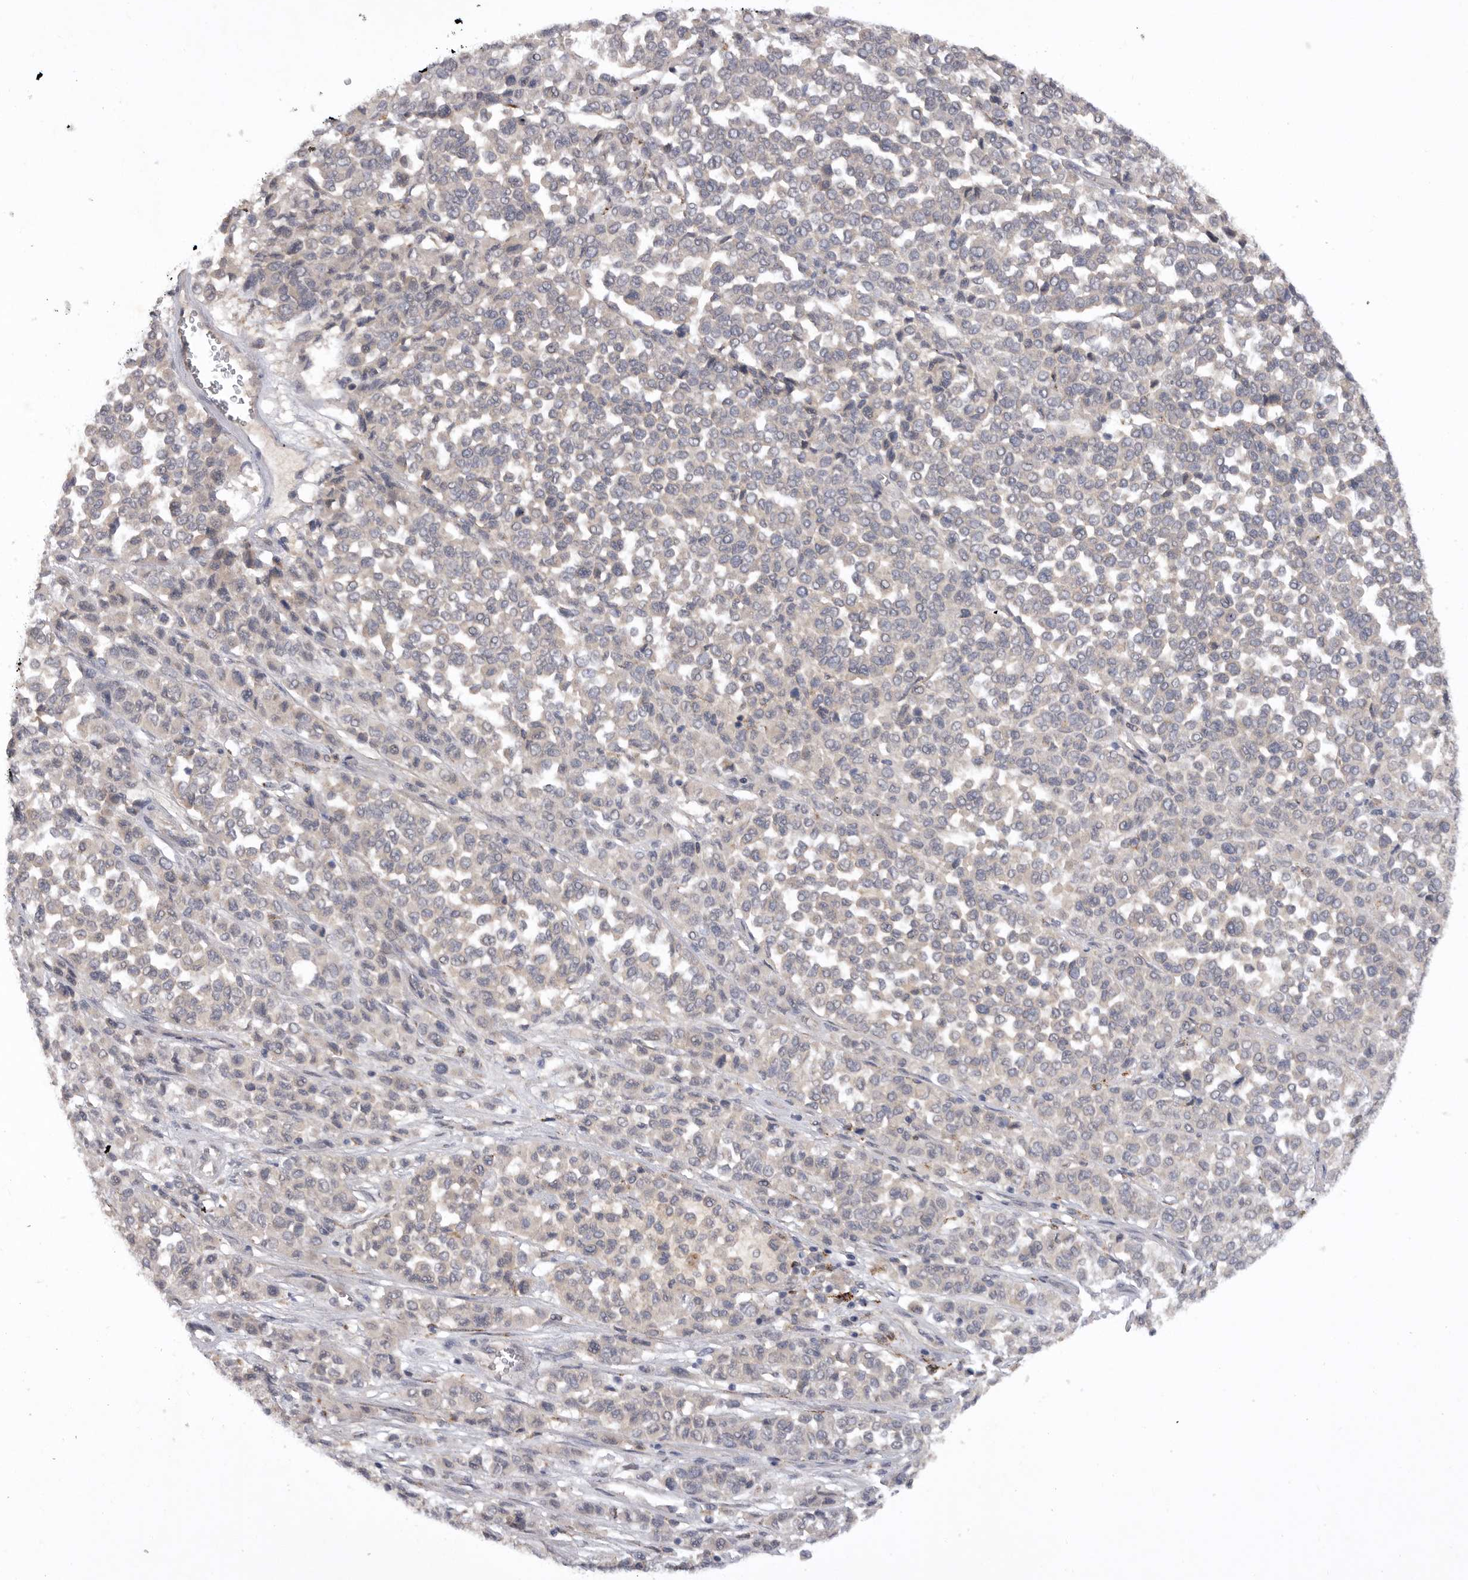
{"staining": {"intensity": "negative", "quantity": "none", "location": "none"}, "tissue": "melanoma", "cell_type": "Tumor cells", "image_type": "cancer", "snomed": [{"axis": "morphology", "description": "Malignant melanoma, Metastatic site"}, {"axis": "topography", "description": "Pancreas"}], "caption": "DAB (3,3'-diaminobenzidine) immunohistochemical staining of malignant melanoma (metastatic site) demonstrates no significant positivity in tumor cells. (DAB (3,3'-diaminobenzidine) immunohistochemistry, high magnification).", "gene": "DHDDS", "patient": {"sex": "female", "age": 30}}